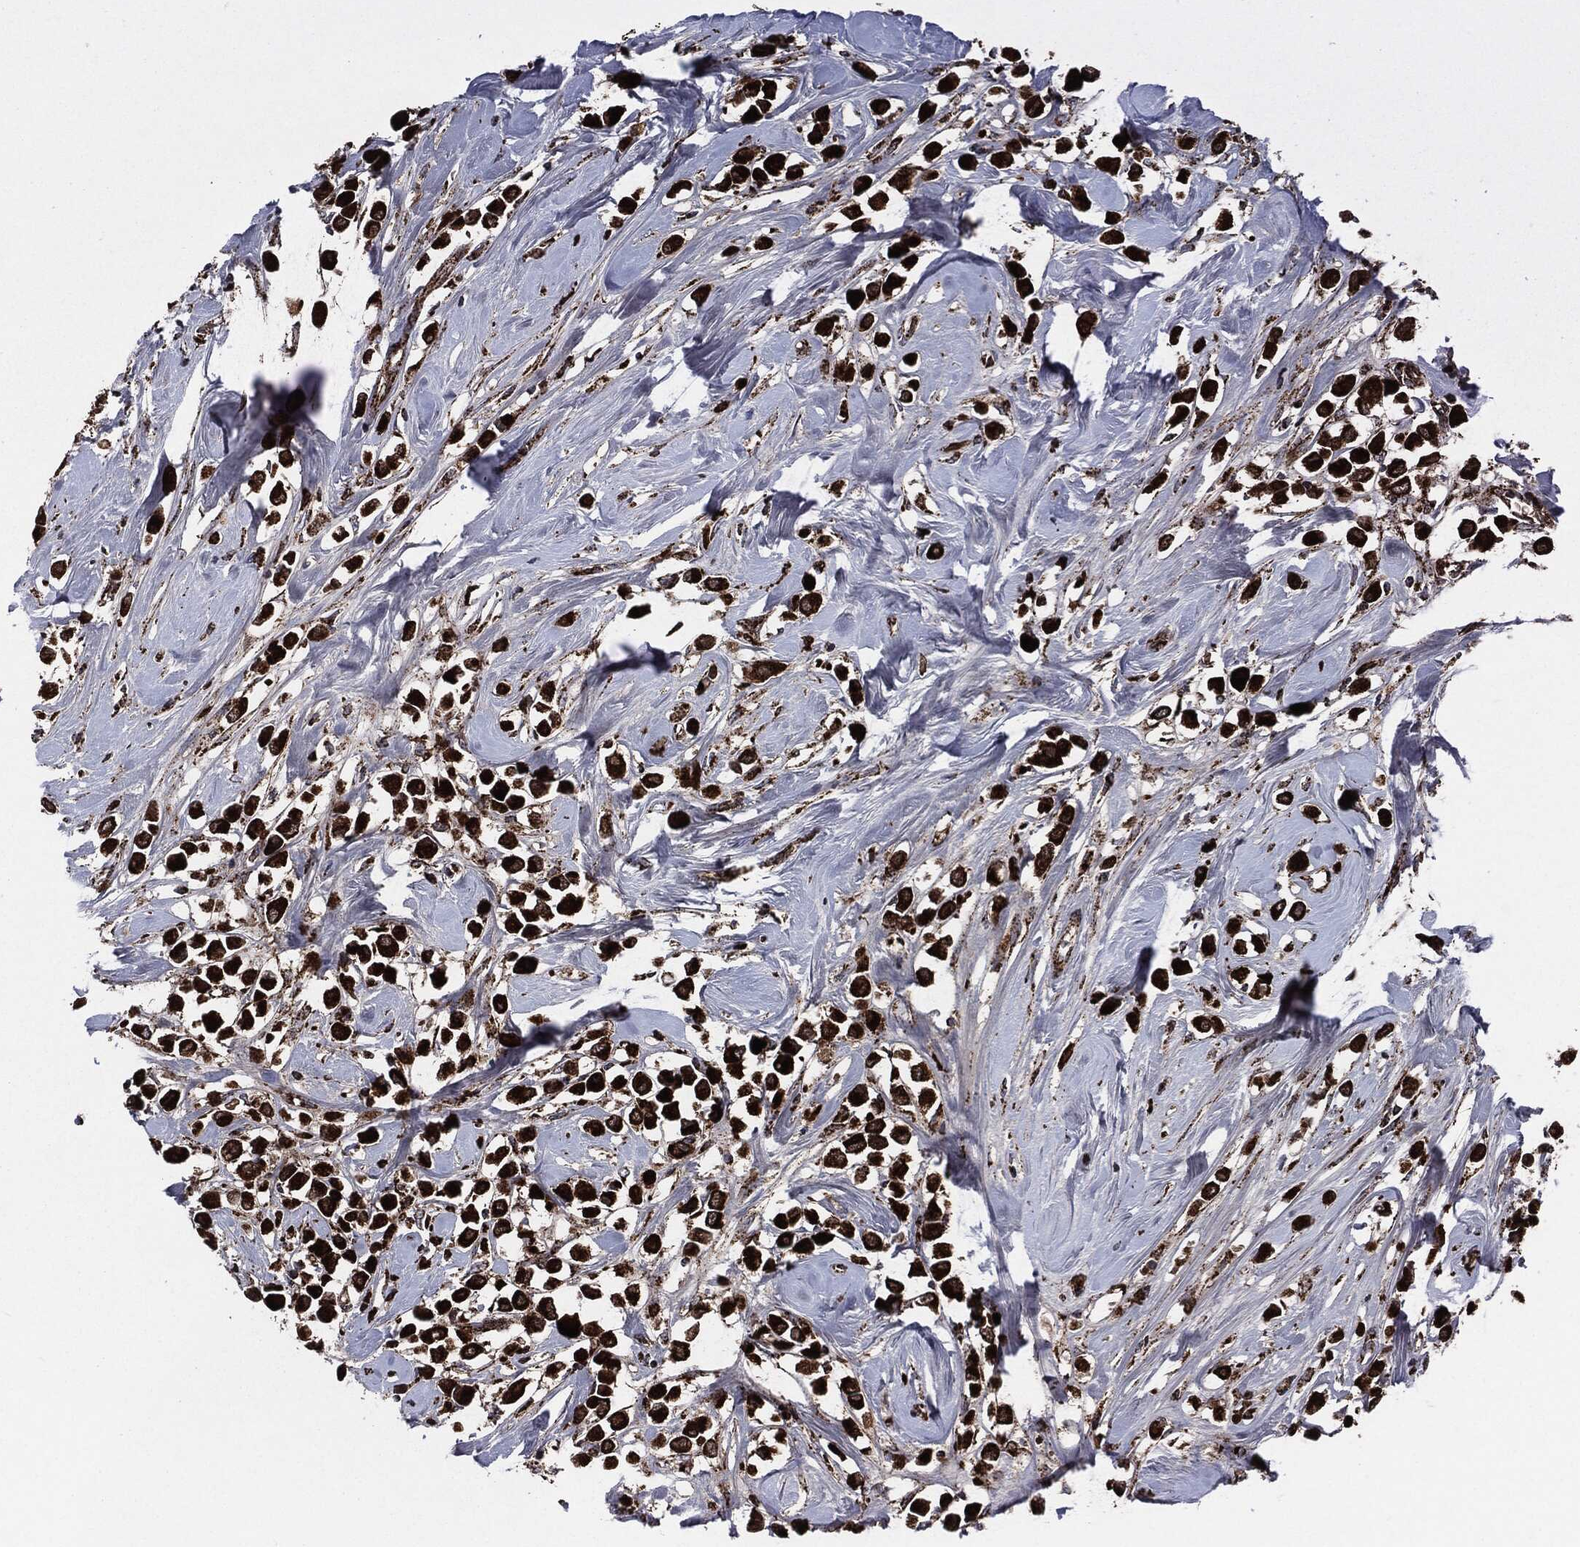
{"staining": {"intensity": "strong", "quantity": ">75%", "location": "cytoplasmic/membranous"}, "tissue": "breast cancer", "cell_type": "Tumor cells", "image_type": "cancer", "snomed": [{"axis": "morphology", "description": "Duct carcinoma"}, {"axis": "topography", "description": "Breast"}], "caption": "Breast intraductal carcinoma was stained to show a protein in brown. There is high levels of strong cytoplasmic/membranous staining in approximately >75% of tumor cells.", "gene": "FH", "patient": {"sex": "female", "age": 61}}